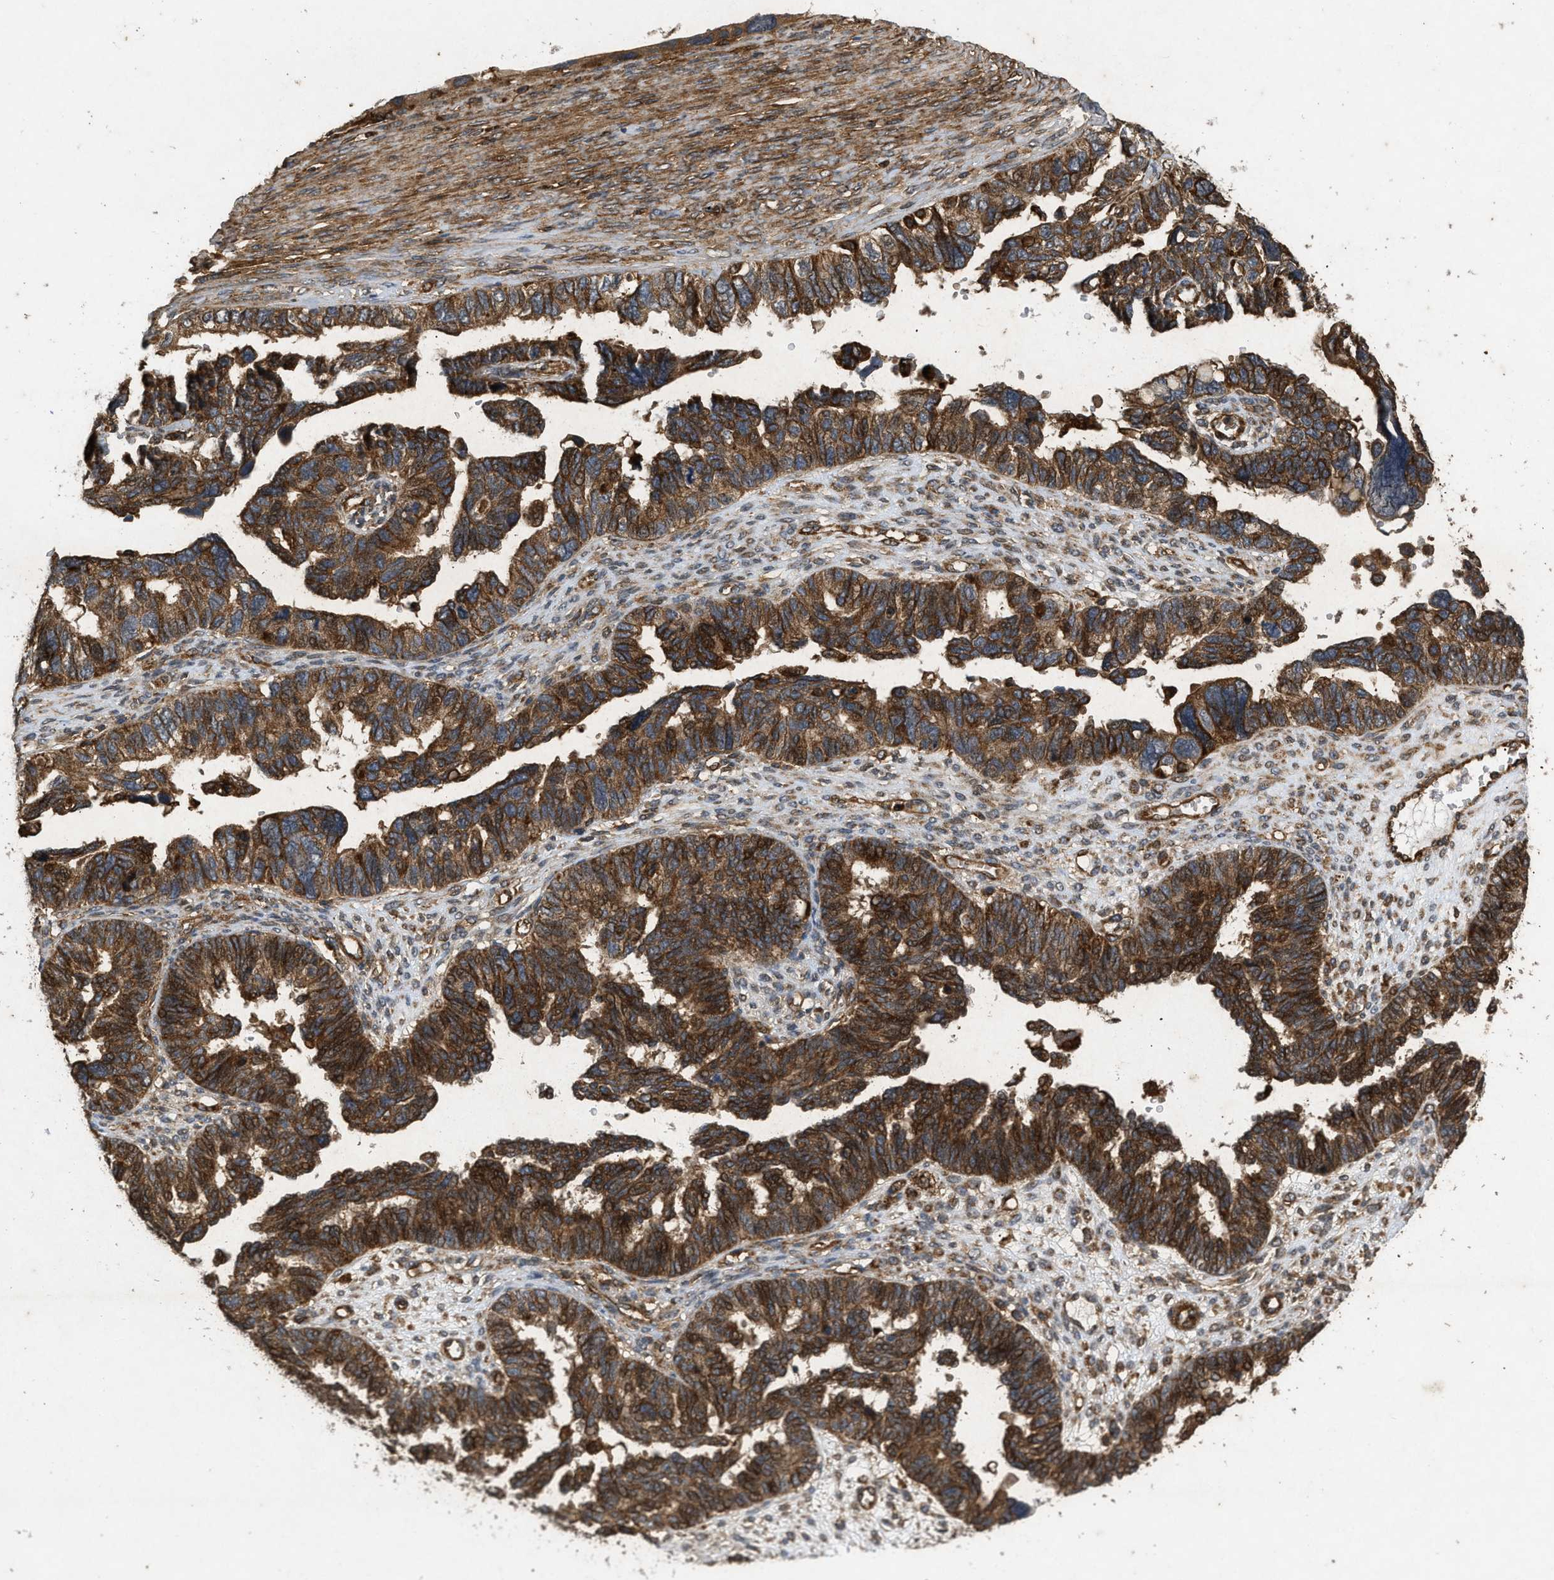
{"staining": {"intensity": "strong", "quantity": ">75%", "location": "cytoplasmic/membranous"}, "tissue": "ovarian cancer", "cell_type": "Tumor cells", "image_type": "cancer", "snomed": [{"axis": "morphology", "description": "Cystadenocarcinoma, serous, NOS"}, {"axis": "topography", "description": "Ovary"}], "caption": "This is a photomicrograph of immunohistochemistry staining of ovarian cancer (serous cystadenocarcinoma), which shows strong expression in the cytoplasmic/membranous of tumor cells.", "gene": "GNB4", "patient": {"sex": "female", "age": 79}}